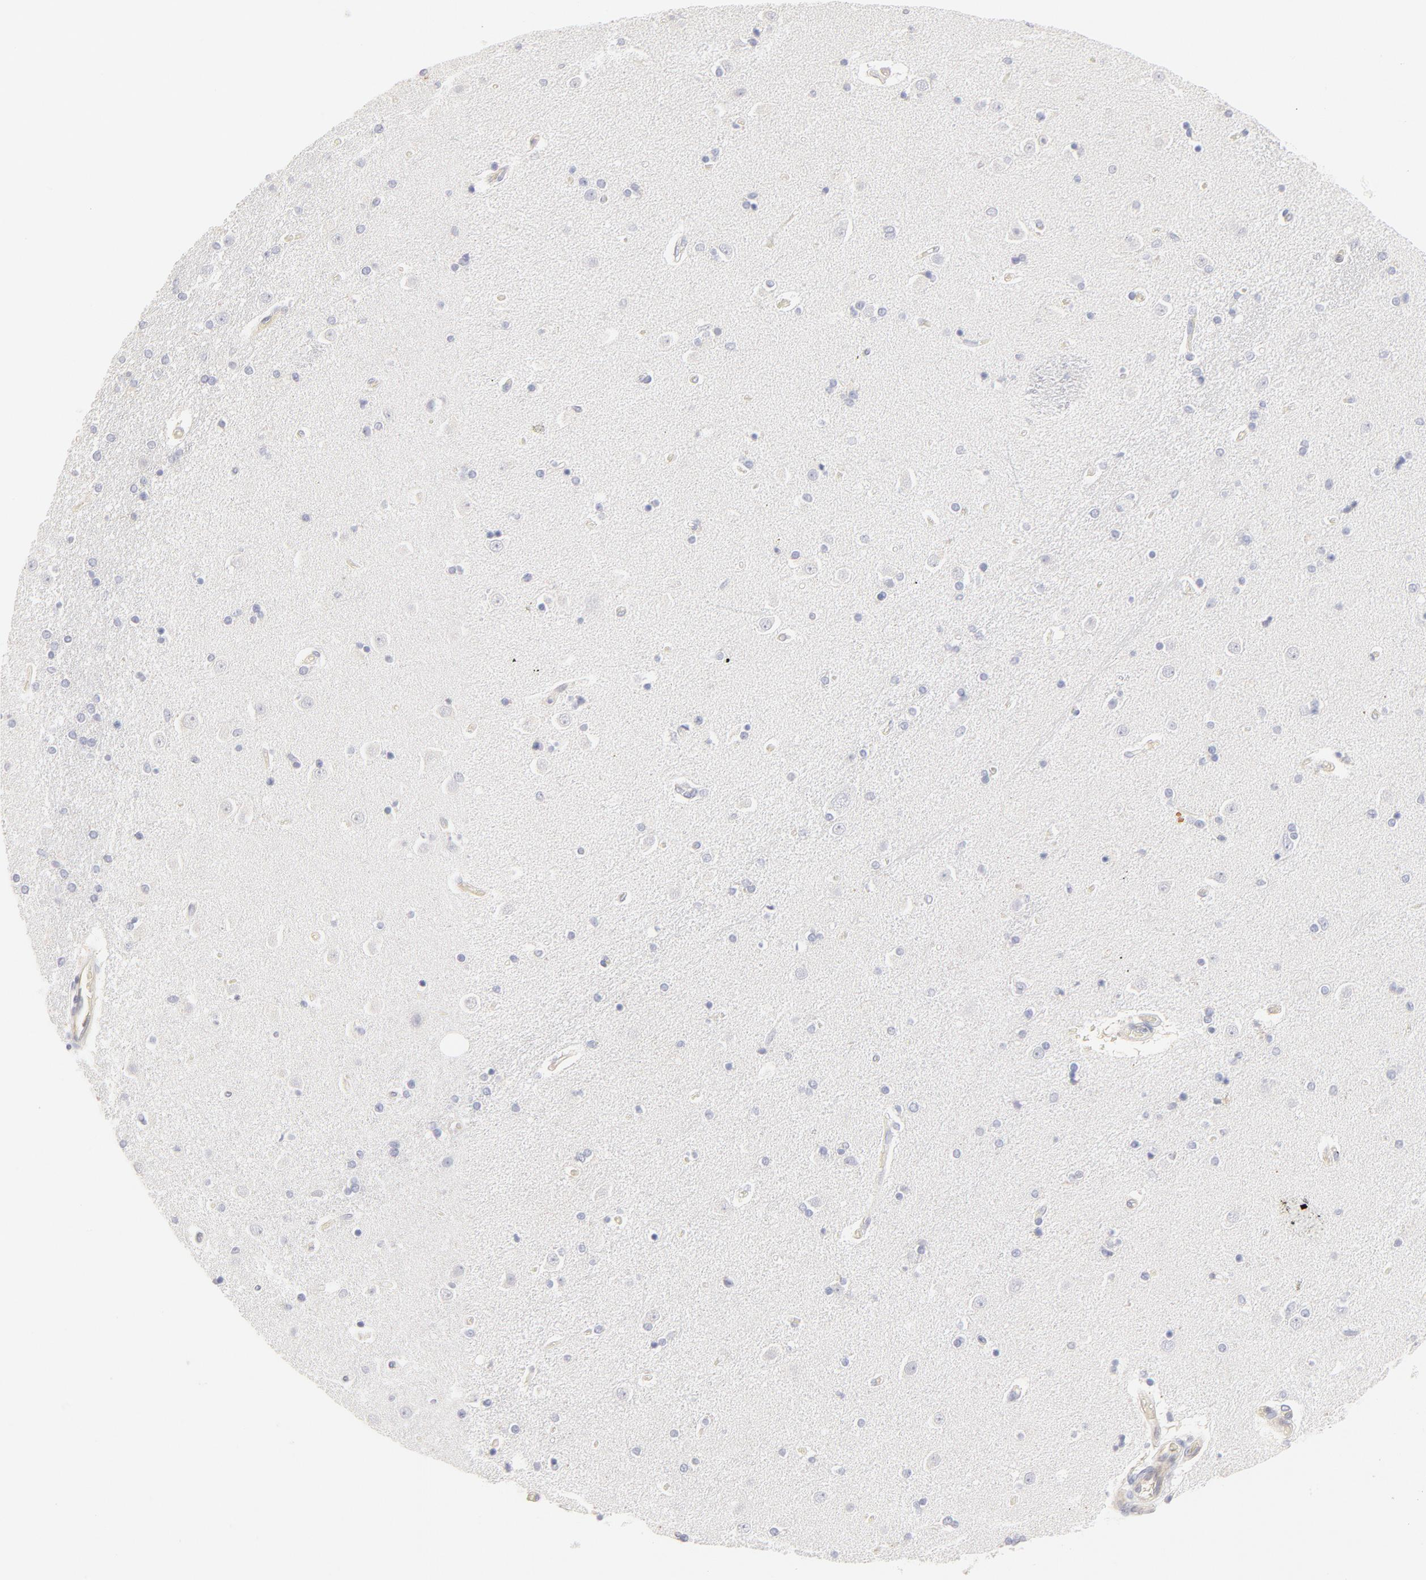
{"staining": {"intensity": "negative", "quantity": "none", "location": "none"}, "tissue": "caudate", "cell_type": "Glial cells", "image_type": "normal", "snomed": [{"axis": "morphology", "description": "Normal tissue, NOS"}, {"axis": "topography", "description": "Lateral ventricle wall"}], "caption": "This is an immunohistochemistry (IHC) image of normal caudate. There is no positivity in glial cells.", "gene": "ELF3", "patient": {"sex": "female", "age": 54}}